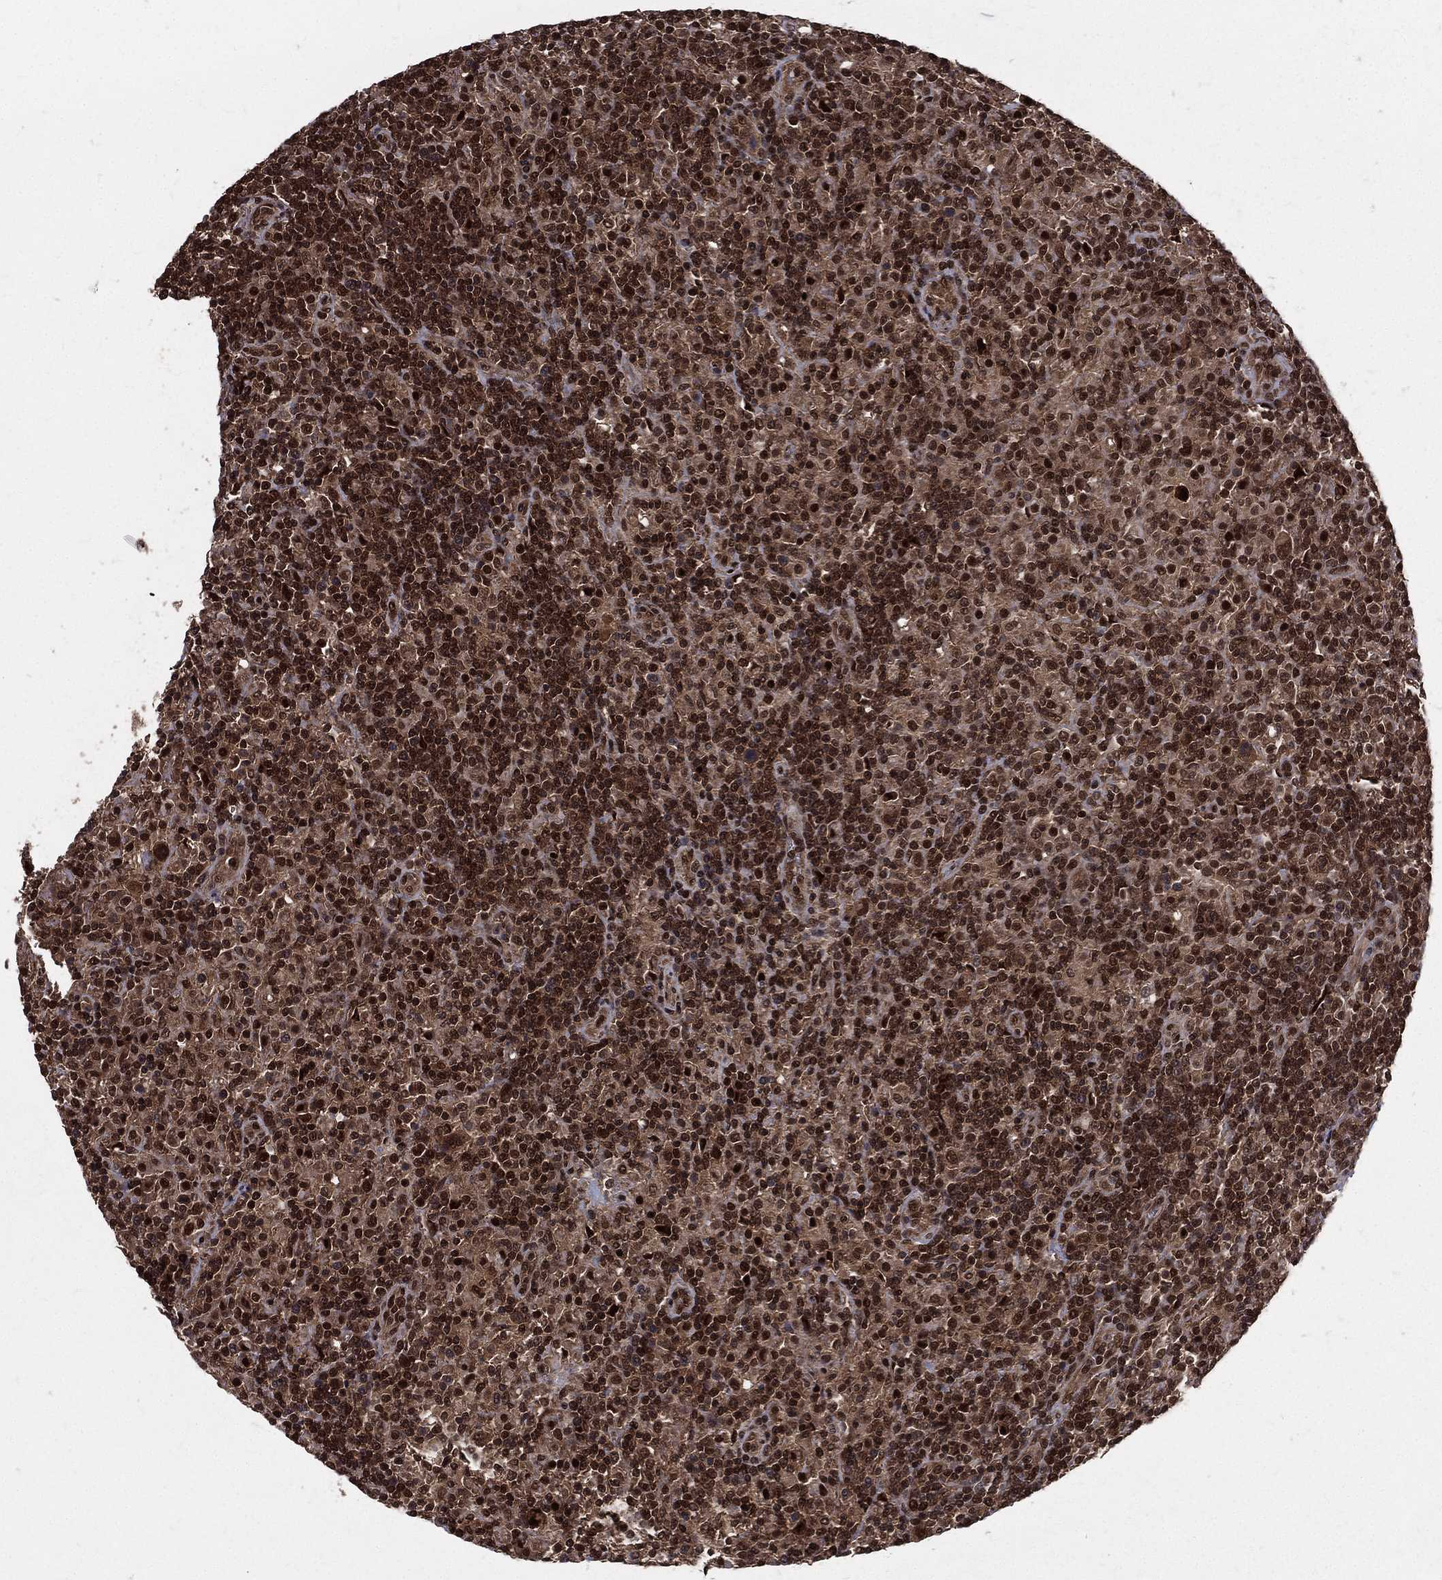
{"staining": {"intensity": "strong", "quantity": ">75%", "location": "nuclear"}, "tissue": "lymphoma", "cell_type": "Tumor cells", "image_type": "cancer", "snomed": [{"axis": "morphology", "description": "Hodgkin's disease, NOS"}, {"axis": "topography", "description": "Lymph node"}], "caption": "This is an image of IHC staining of lymphoma, which shows strong staining in the nuclear of tumor cells.", "gene": "COPS4", "patient": {"sex": "male", "age": 70}}